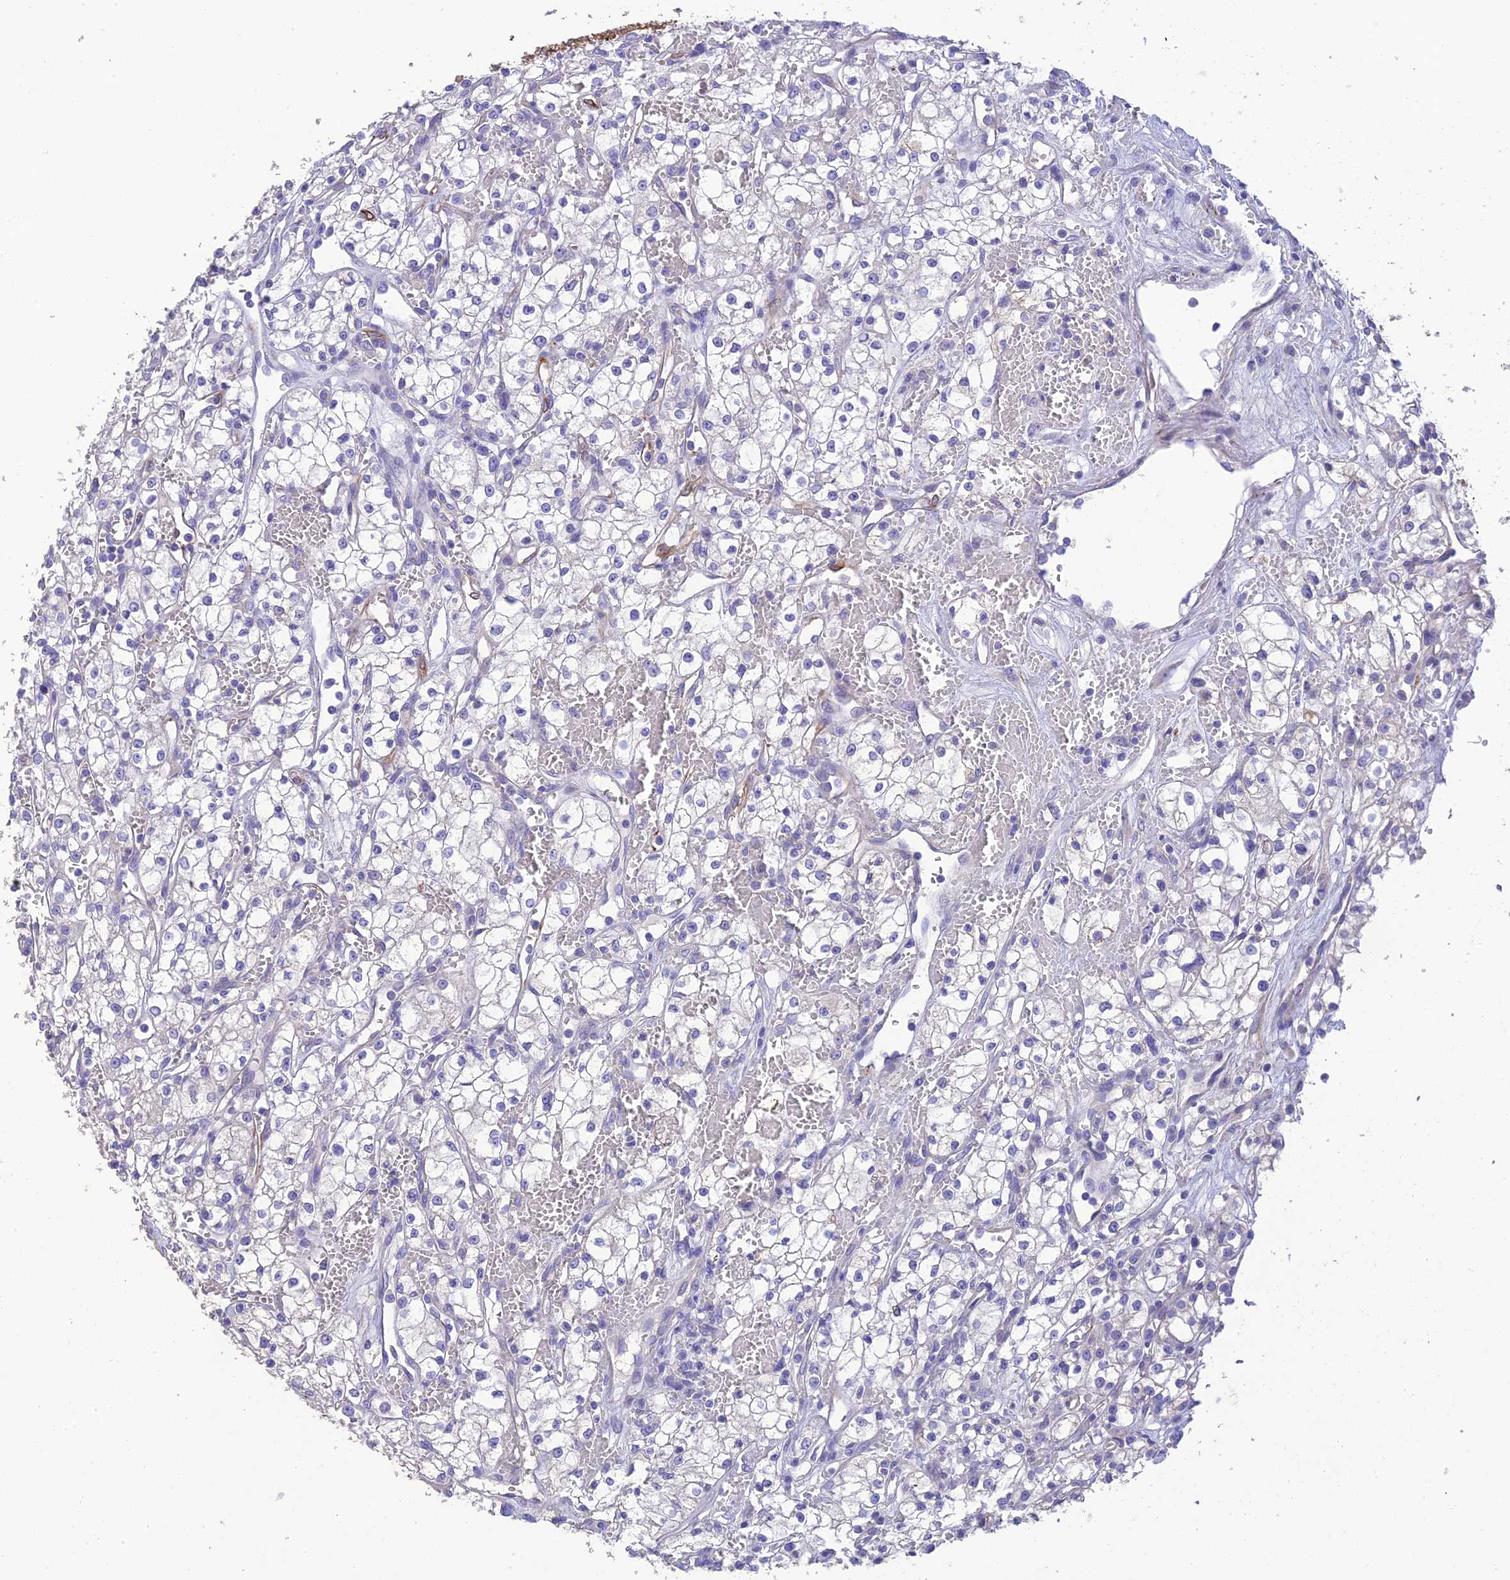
{"staining": {"intensity": "negative", "quantity": "none", "location": "none"}, "tissue": "renal cancer", "cell_type": "Tumor cells", "image_type": "cancer", "snomed": [{"axis": "morphology", "description": "Adenocarcinoma, NOS"}, {"axis": "topography", "description": "Kidney"}], "caption": "Renal adenocarcinoma was stained to show a protein in brown. There is no significant expression in tumor cells.", "gene": "HSD17B2", "patient": {"sex": "male", "age": 59}}